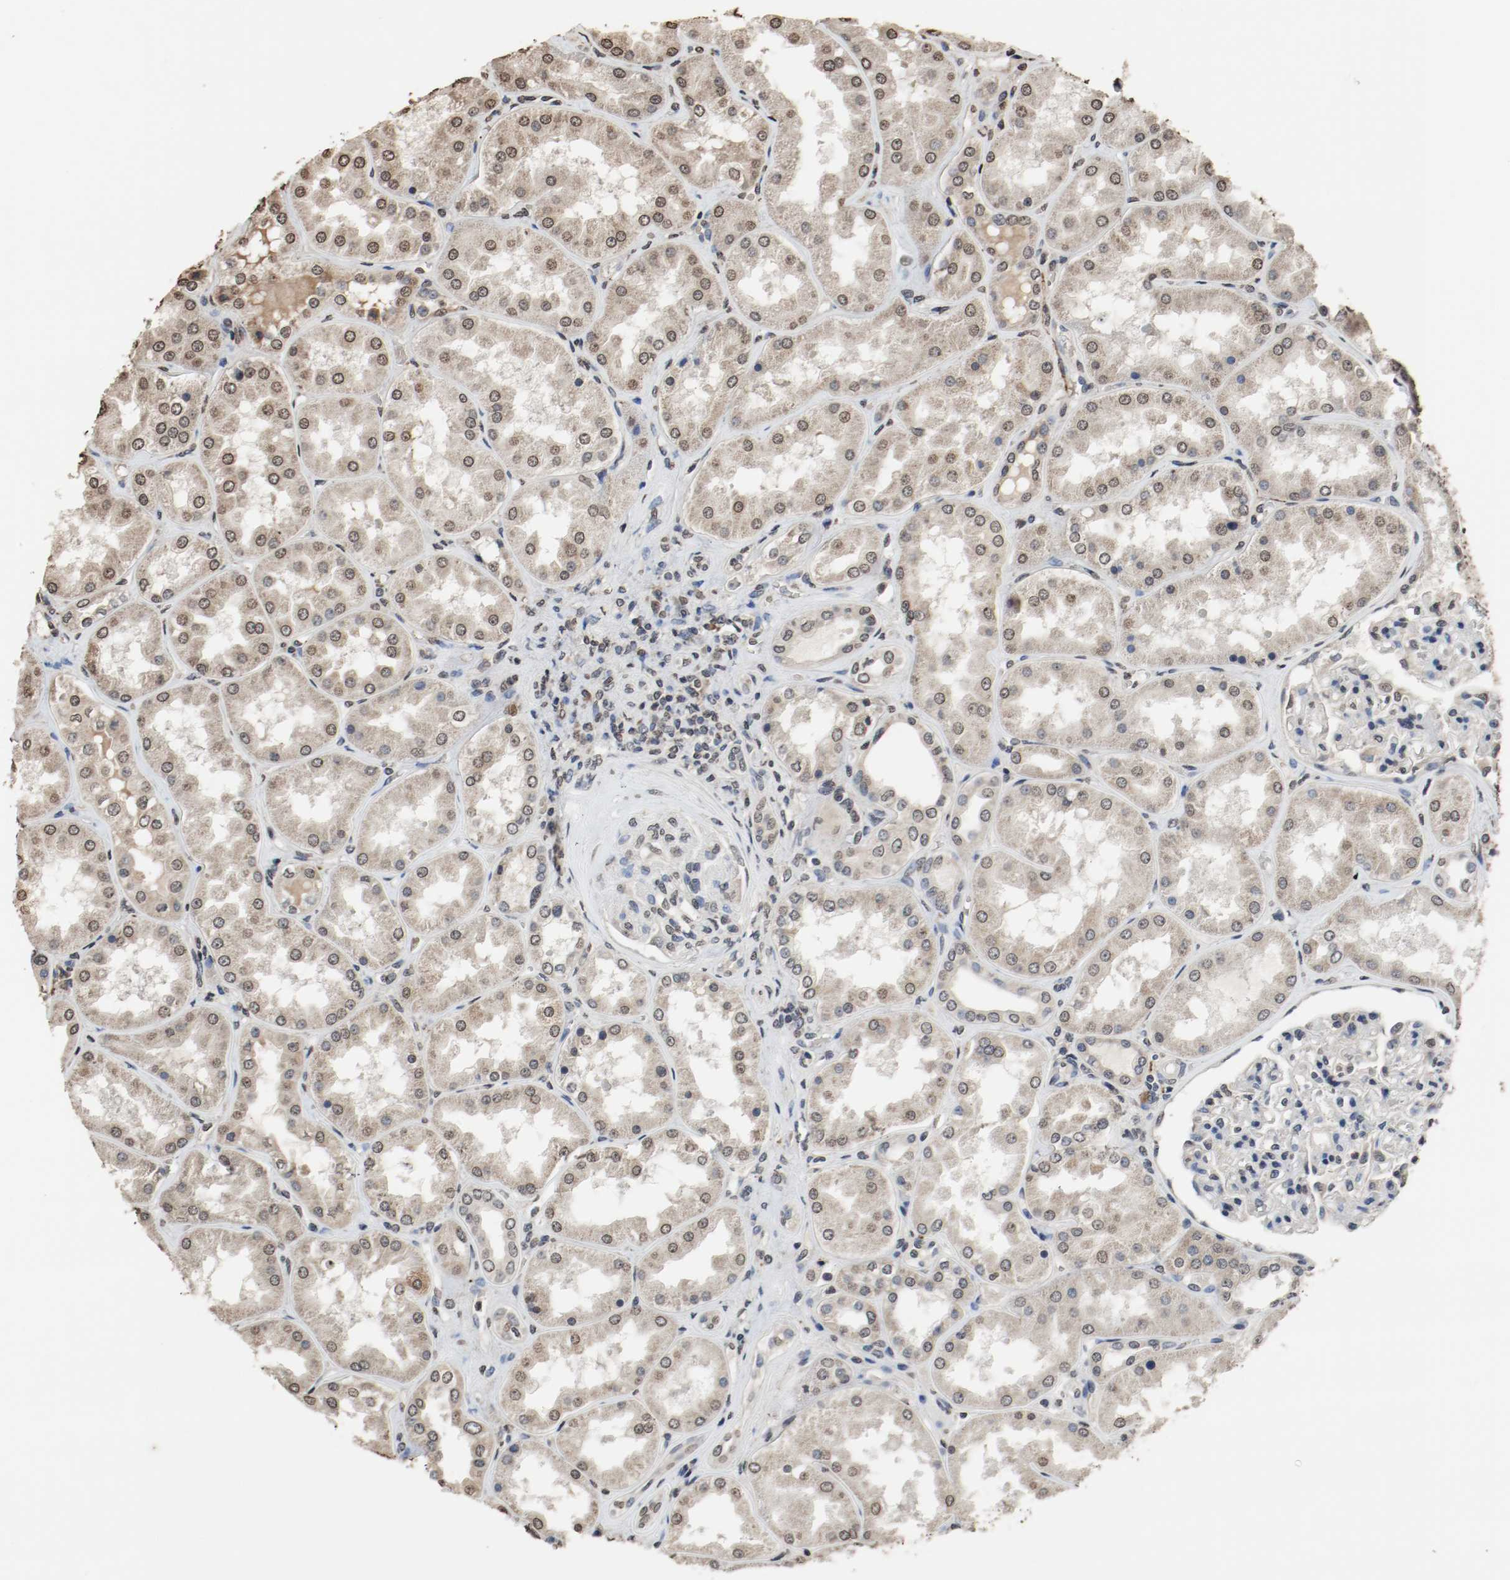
{"staining": {"intensity": "negative", "quantity": "none", "location": "none"}, "tissue": "kidney", "cell_type": "Cells in glomeruli", "image_type": "normal", "snomed": [{"axis": "morphology", "description": "Normal tissue, NOS"}, {"axis": "topography", "description": "Kidney"}], "caption": "This image is of unremarkable kidney stained with immunohistochemistry (IHC) to label a protein in brown with the nuclei are counter-stained blue. There is no staining in cells in glomeruli. (DAB immunohistochemistry visualized using brightfield microscopy, high magnification).", "gene": "RTN4", "patient": {"sex": "female", "age": 56}}